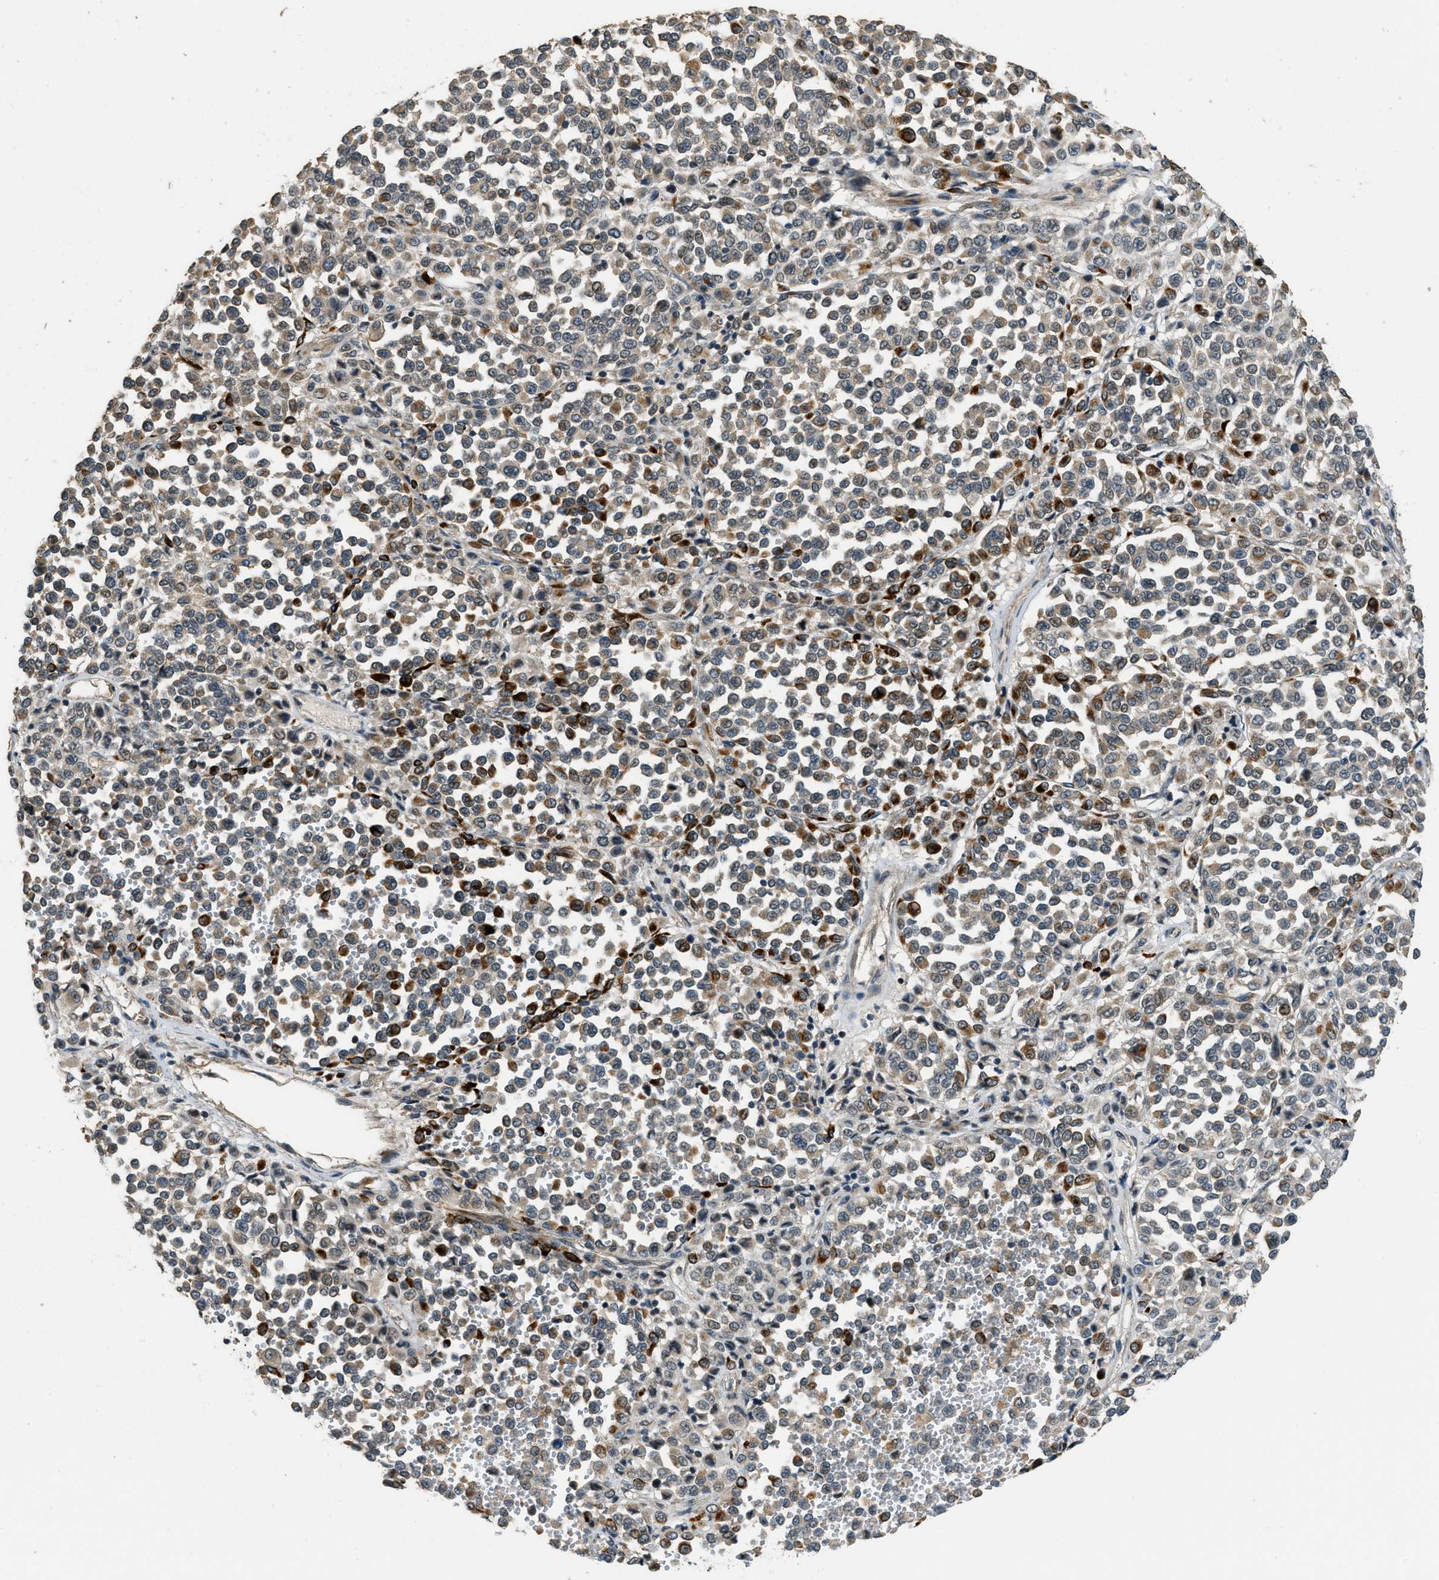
{"staining": {"intensity": "strong", "quantity": "<25%", "location": "cytoplasmic/membranous"}, "tissue": "melanoma", "cell_type": "Tumor cells", "image_type": "cancer", "snomed": [{"axis": "morphology", "description": "Malignant melanoma, Metastatic site"}, {"axis": "topography", "description": "Pancreas"}], "caption": "Immunohistochemistry image of melanoma stained for a protein (brown), which displays medium levels of strong cytoplasmic/membranous expression in approximately <25% of tumor cells.", "gene": "MED21", "patient": {"sex": "female", "age": 30}}